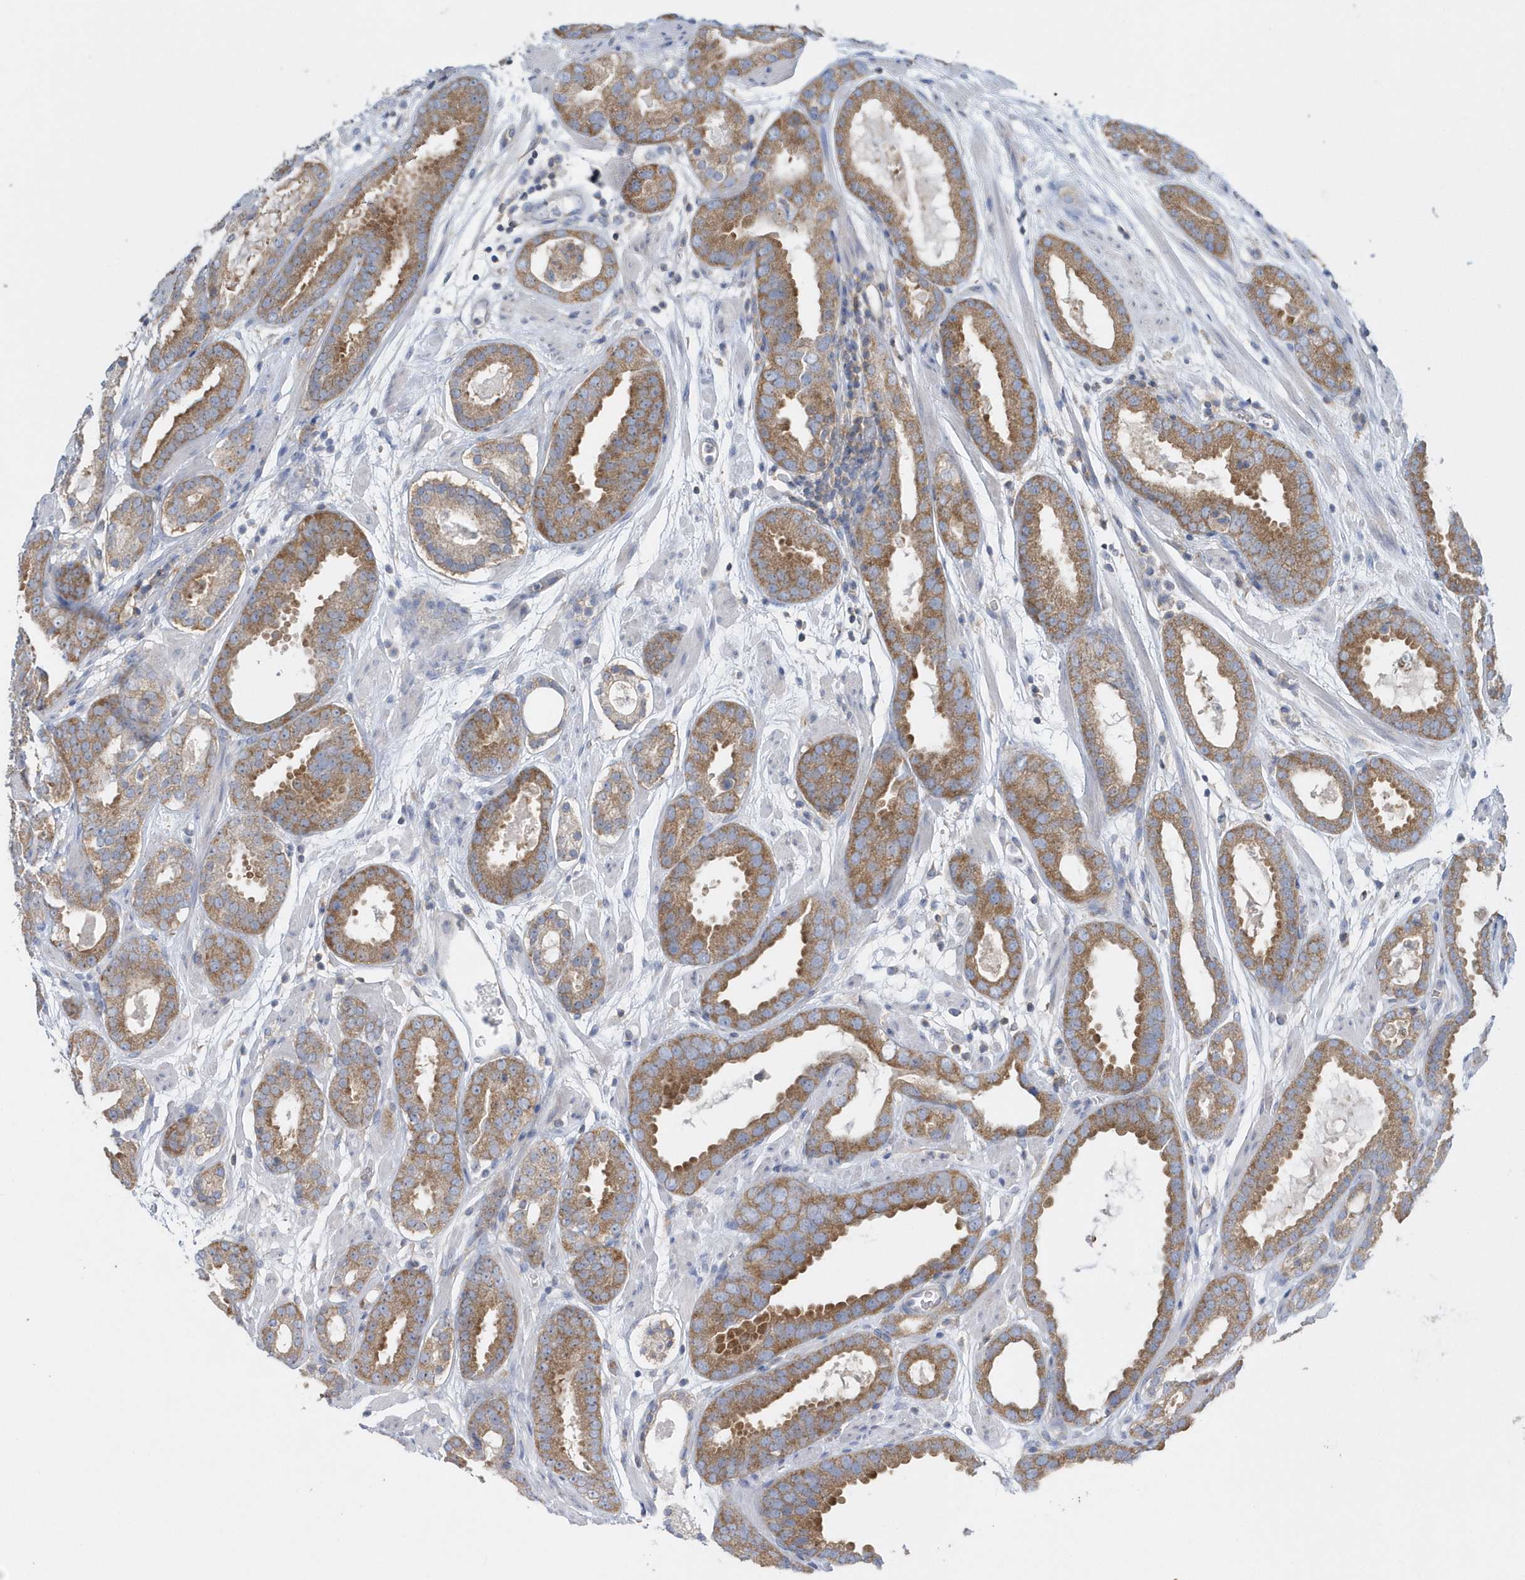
{"staining": {"intensity": "moderate", "quantity": ">75%", "location": "cytoplasmic/membranous"}, "tissue": "prostate cancer", "cell_type": "Tumor cells", "image_type": "cancer", "snomed": [{"axis": "morphology", "description": "Adenocarcinoma, Low grade"}, {"axis": "topography", "description": "Prostate"}], "caption": "Prostate cancer stained with immunohistochemistry (IHC) demonstrates moderate cytoplasmic/membranous staining in about >75% of tumor cells. (DAB IHC with brightfield microscopy, high magnification).", "gene": "EIF3C", "patient": {"sex": "male", "age": 69}}